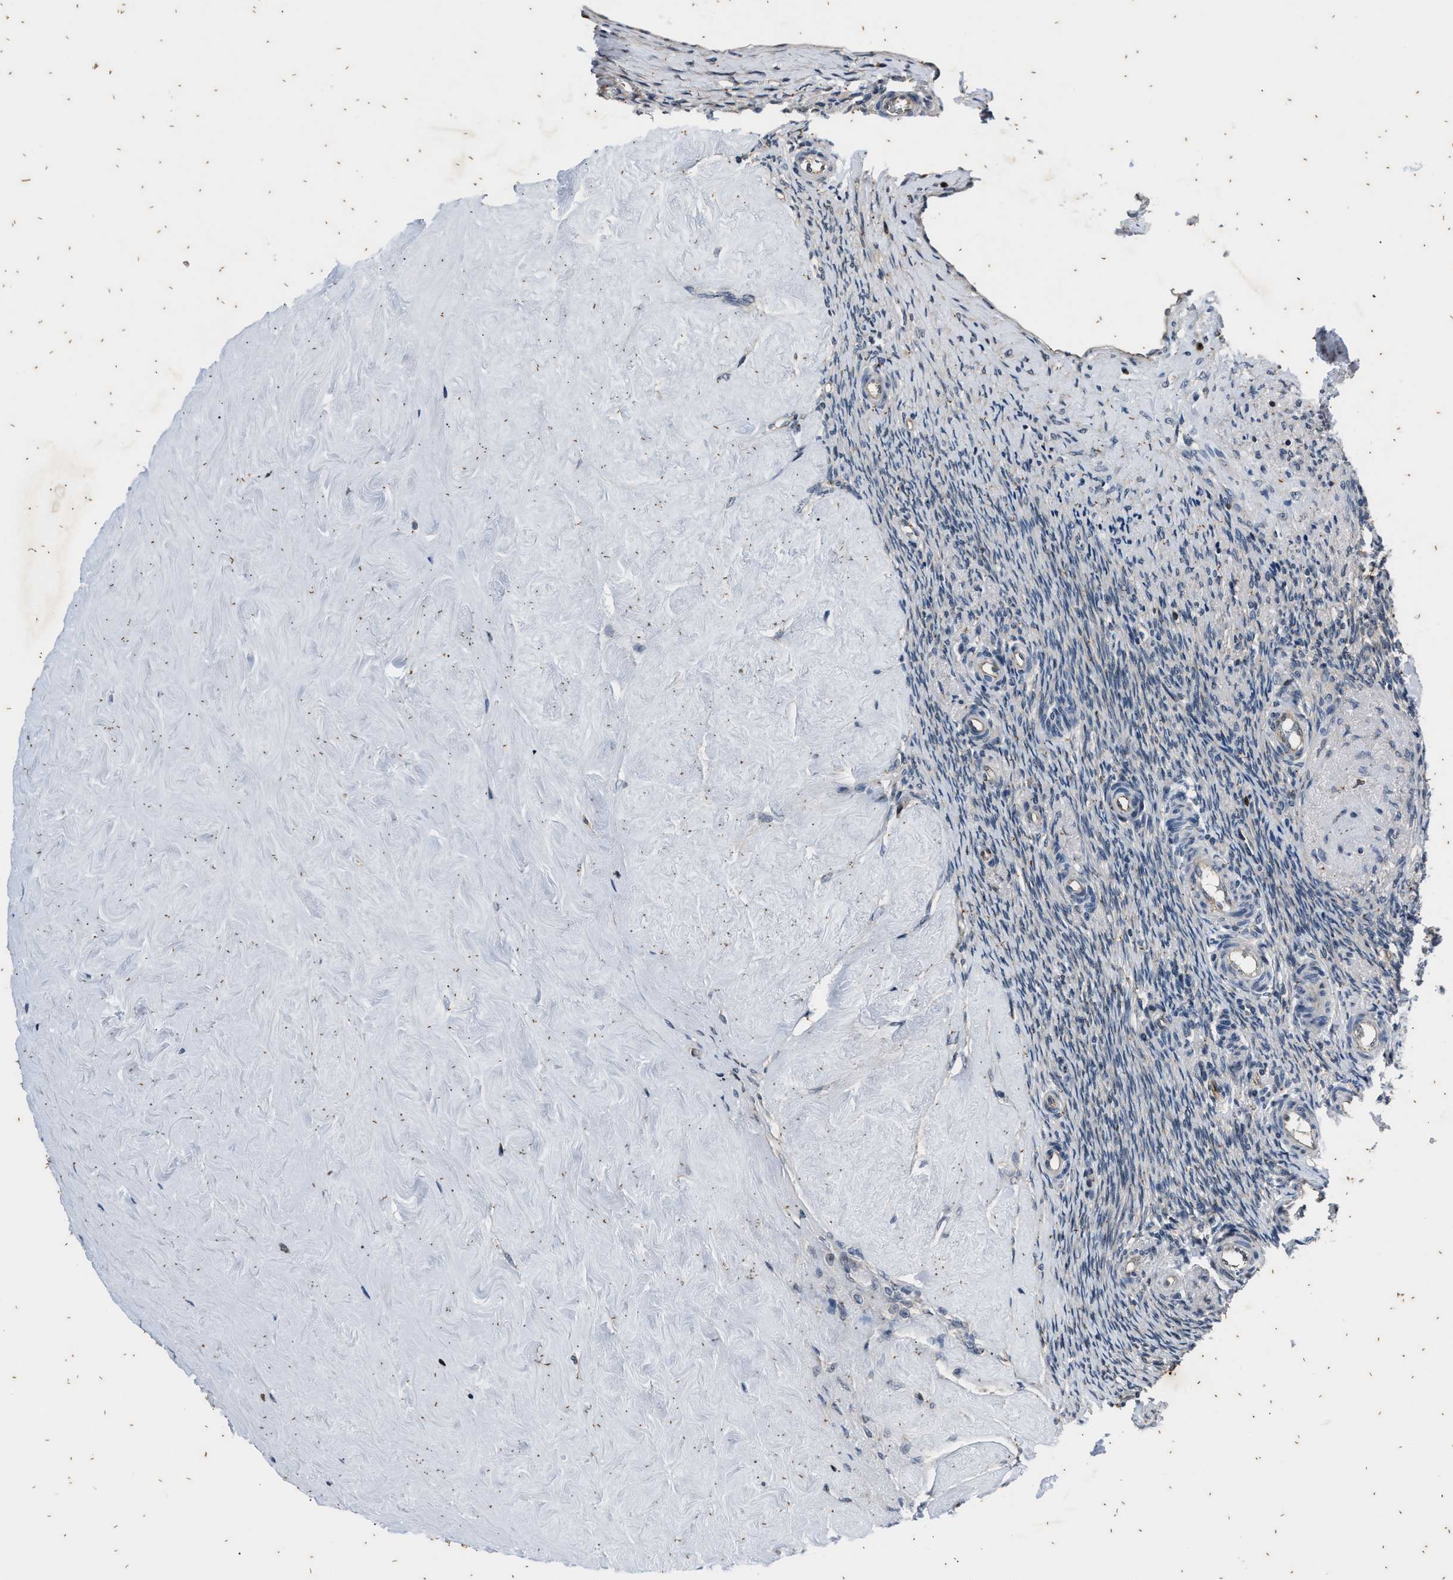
{"staining": {"intensity": "moderate", "quantity": "<25%", "location": "cytoplasmic/membranous"}, "tissue": "ovary", "cell_type": "Follicle cells", "image_type": "normal", "snomed": [{"axis": "morphology", "description": "Normal tissue, NOS"}, {"axis": "topography", "description": "Ovary"}], "caption": "A histopathology image of human ovary stained for a protein reveals moderate cytoplasmic/membranous brown staining in follicle cells.", "gene": "PTPN7", "patient": {"sex": "female", "age": 41}}